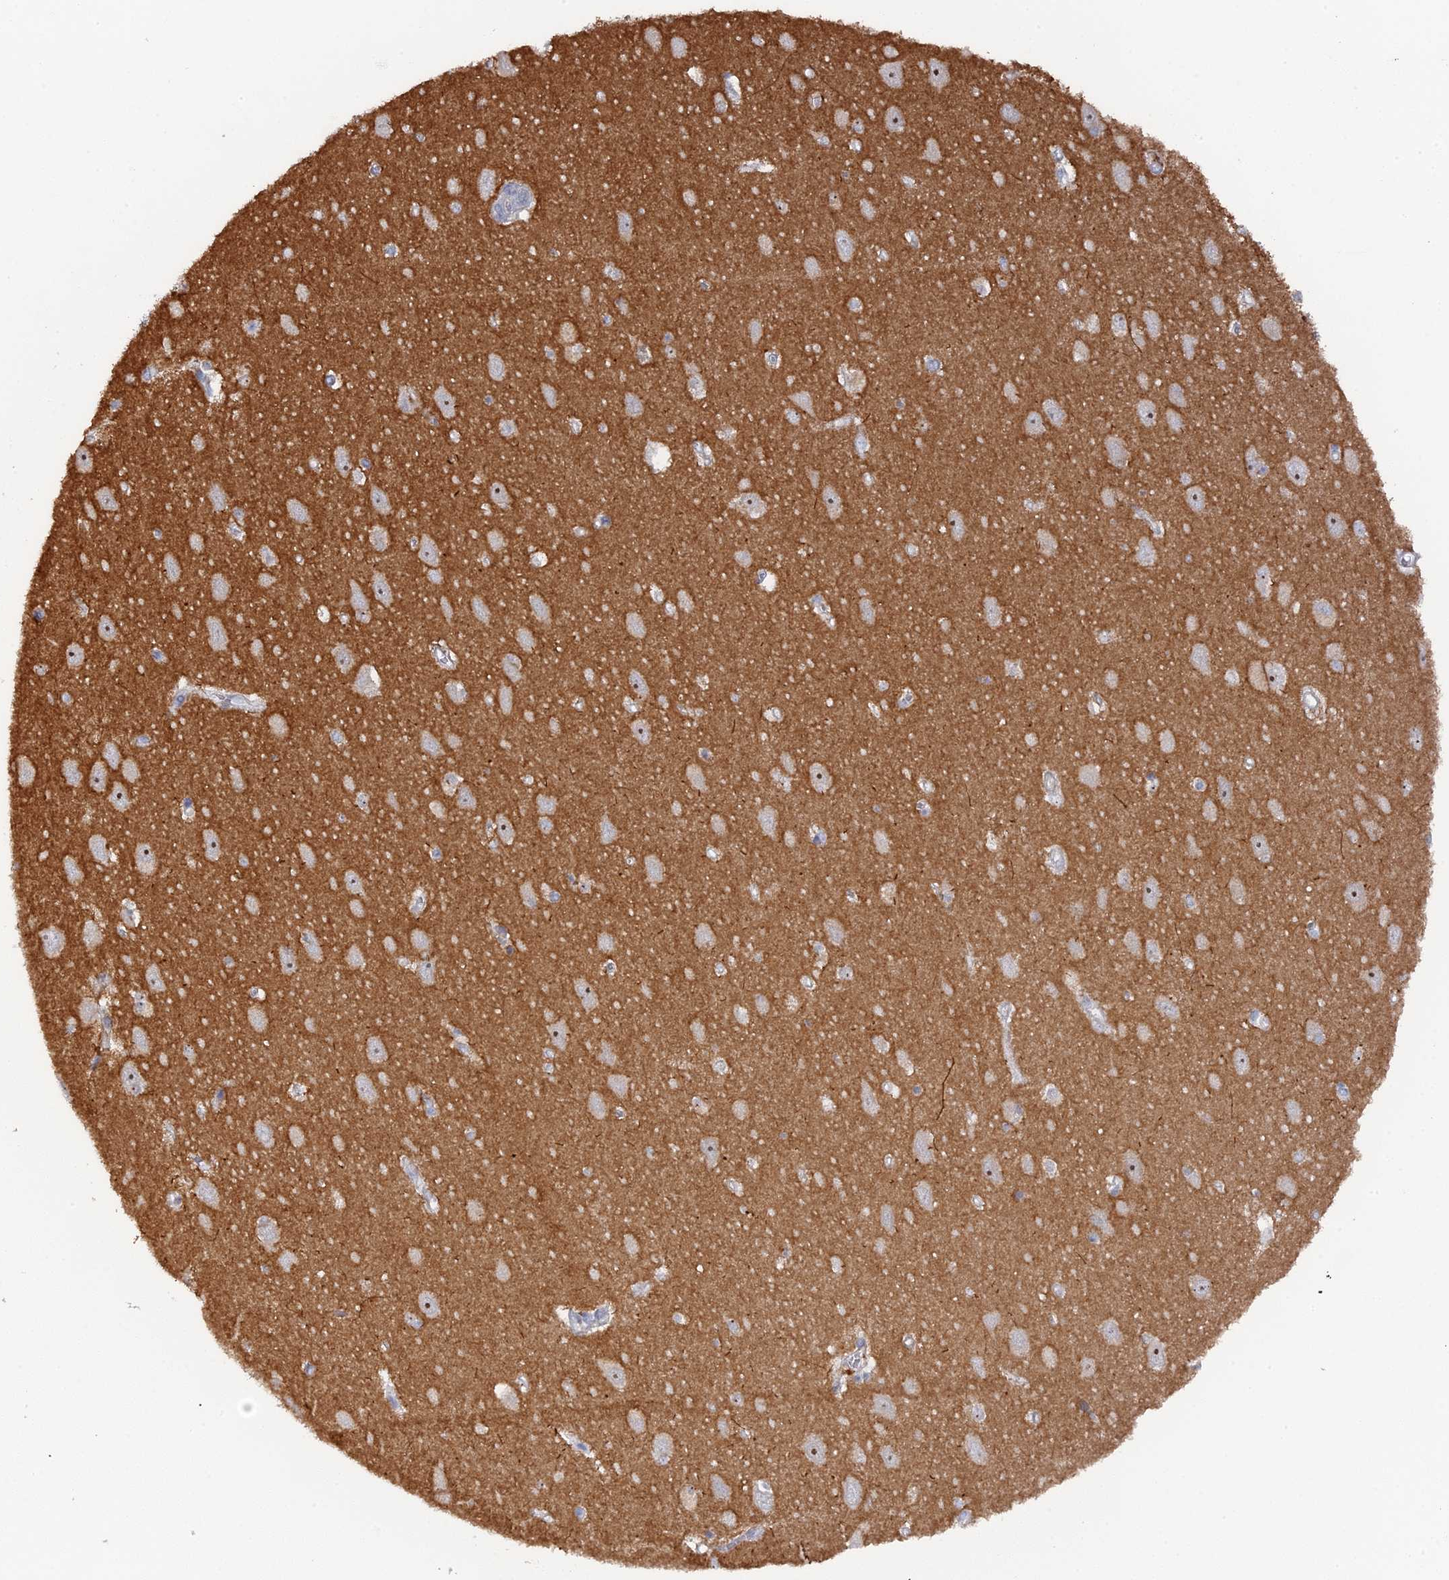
{"staining": {"intensity": "moderate", "quantity": "<25%", "location": "cytoplasmic/membranous"}, "tissue": "hippocampus", "cell_type": "Glial cells", "image_type": "normal", "snomed": [{"axis": "morphology", "description": "Normal tissue, NOS"}, {"axis": "topography", "description": "Hippocampus"}], "caption": "A brown stain shows moderate cytoplasmic/membranous expression of a protein in glial cells of normal human hippocampus. (DAB (3,3'-diaminobenzidine) = brown stain, brightfield microscopy at high magnification).", "gene": "MIGA2", "patient": {"sex": "female", "age": 64}}